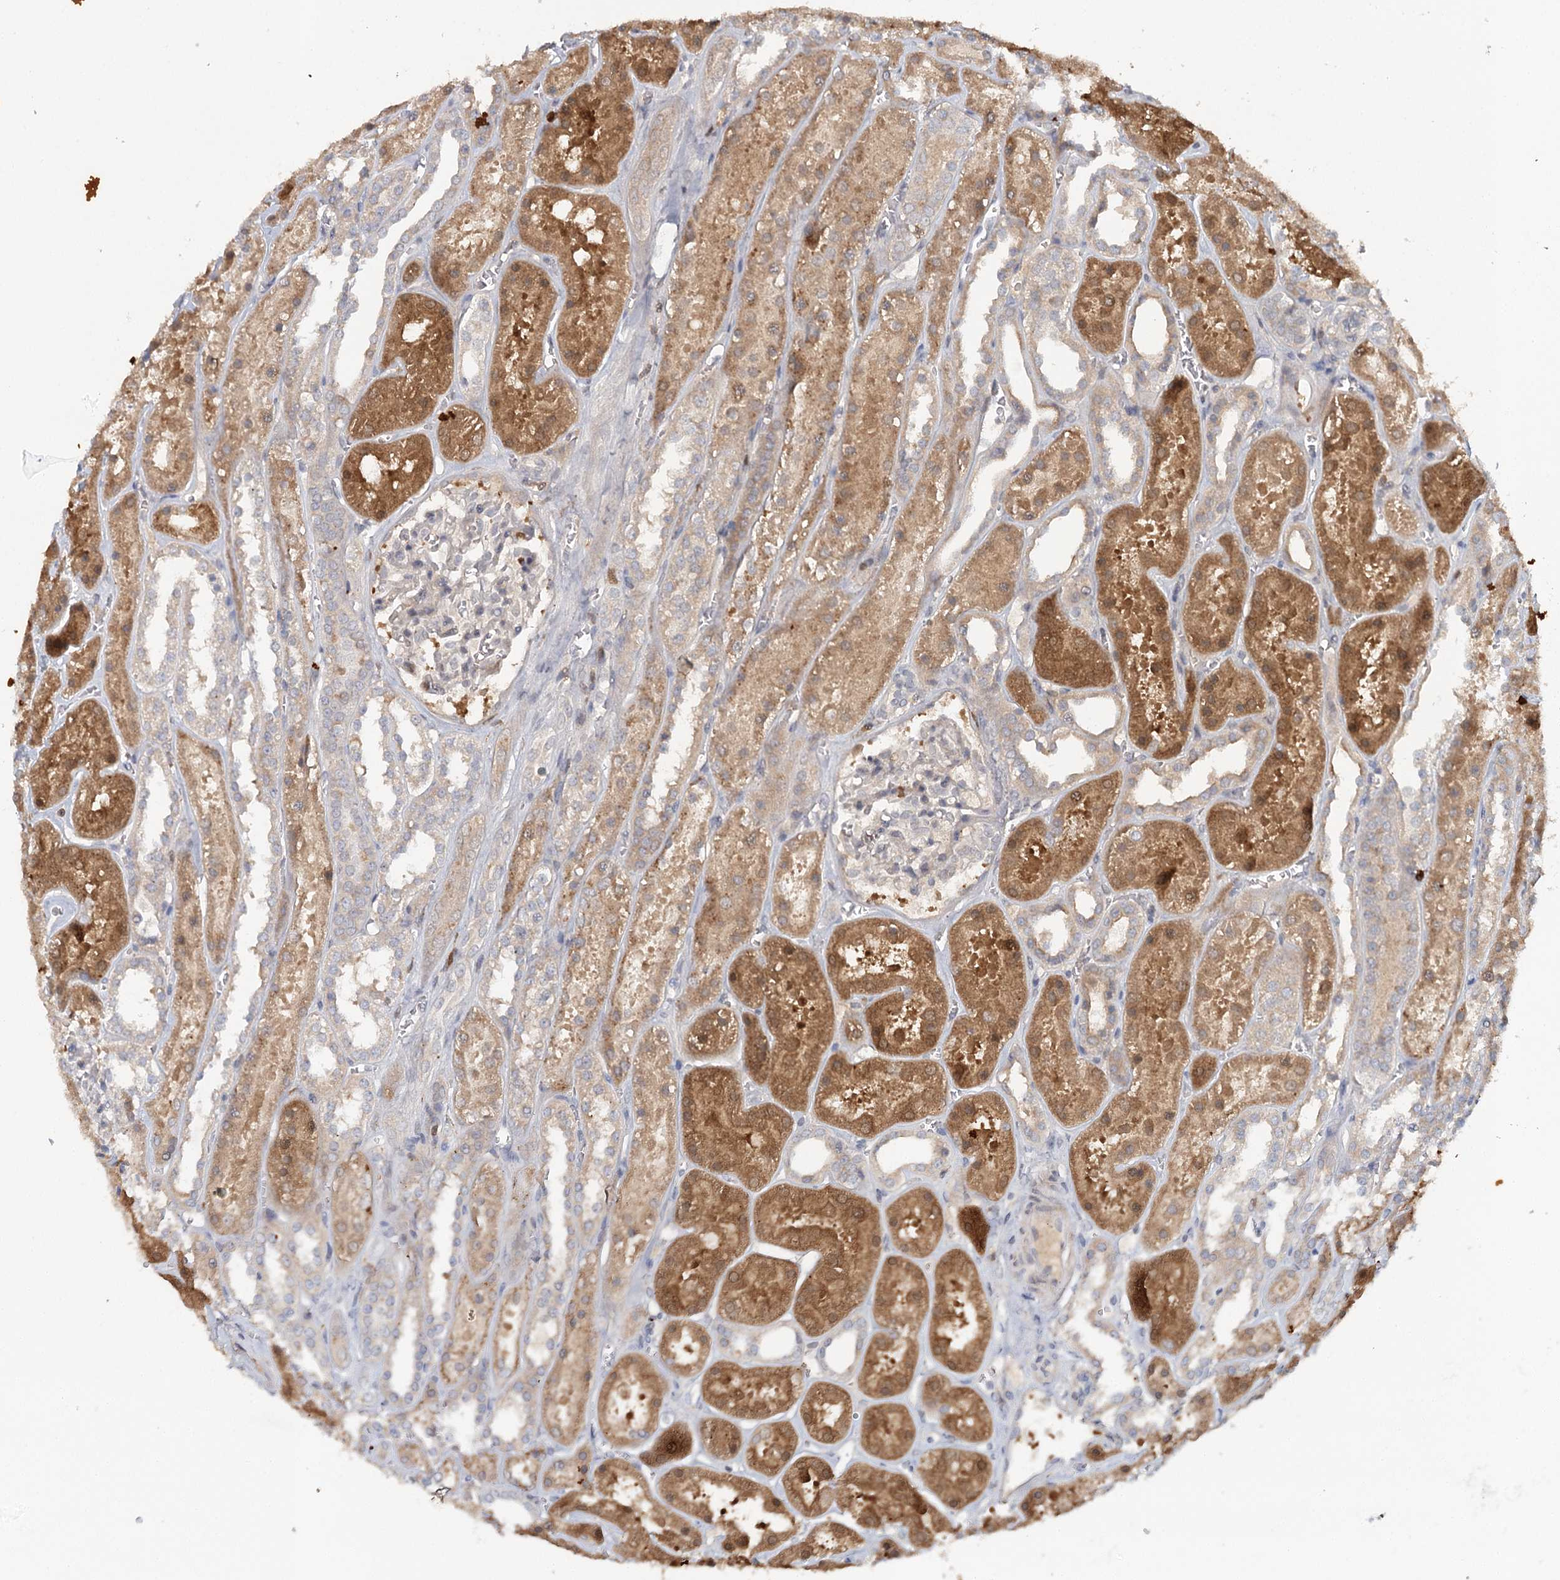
{"staining": {"intensity": "negative", "quantity": "none", "location": "none"}, "tissue": "kidney", "cell_type": "Cells in glomeruli", "image_type": "normal", "snomed": [{"axis": "morphology", "description": "Normal tissue, NOS"}, {"axis": "topography", "description": "Kidney"}], "caption": "Cells in glomeruli show no significant protein staining in benign kidney. (Stains: DAB (3,3'-diaminobenzidine) immunohistochemistry with hematoxylin counter stain, Microscopy: brightfield microscopy at high magnification).", "gene": "SLC41A2", "patient": {"sex": "female", "age": 41}}